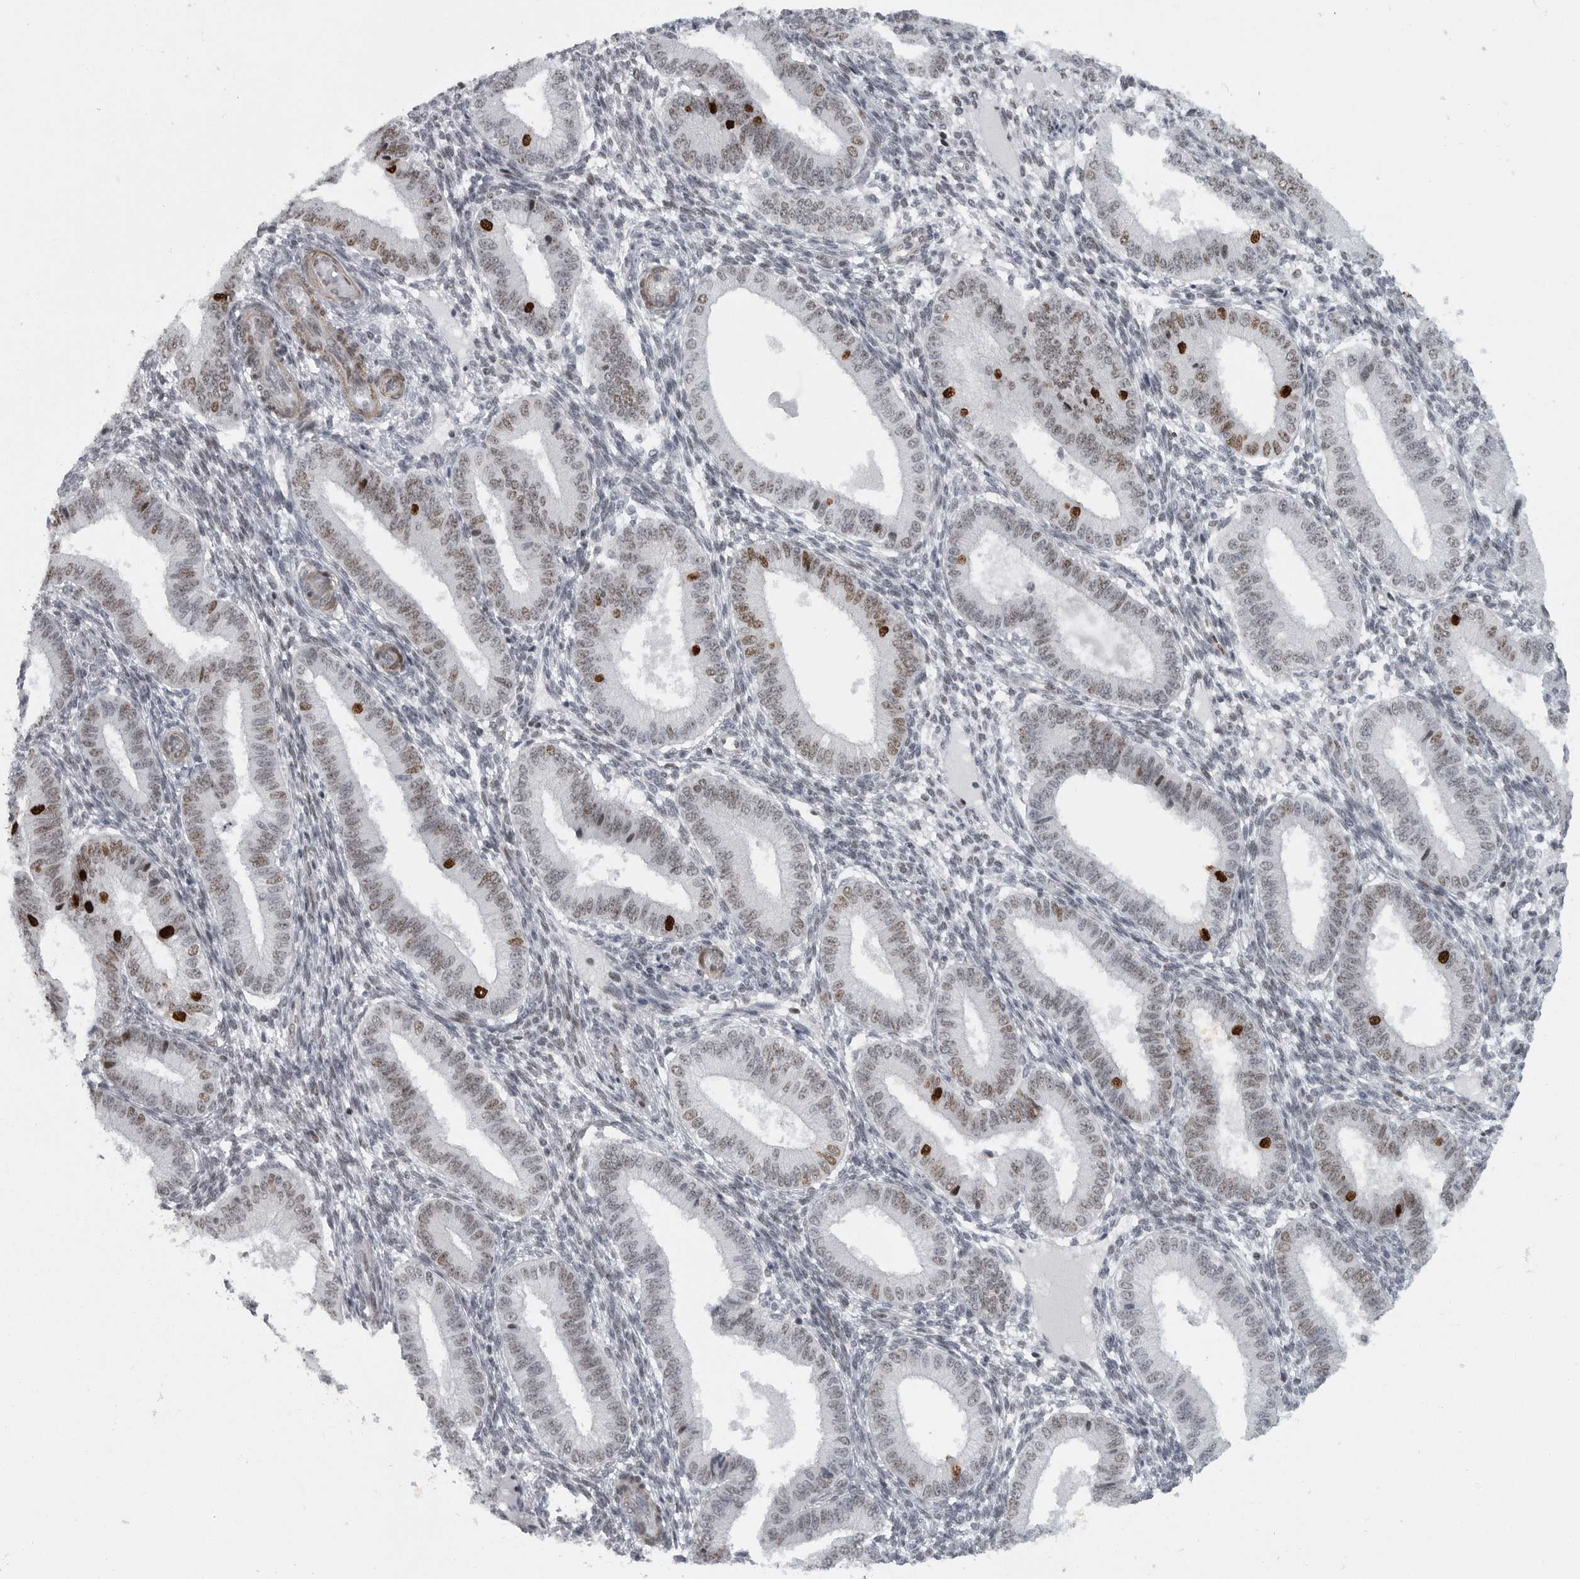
{"staining": {"intensity": "weak", "quantity": "25%-75%", "location": "nuclear"}, "tissue": "endometrium", "cell_type": "Cells in endometrial stroma", "image_type": "normal", "snomed": [{"axis": "morphology", "description": "Normal tissue, NOS"}, {"axis": "topography", "description": "Endometrium"}], "caption": "This histopathology image exhibits IHC staining of normal endometrium, with low weak nuclear positivity in approximately 25%-75% of cells in endometrial stroma.", "gene": "HMGN3", "patient": {"sex": "female", "age": 39}}